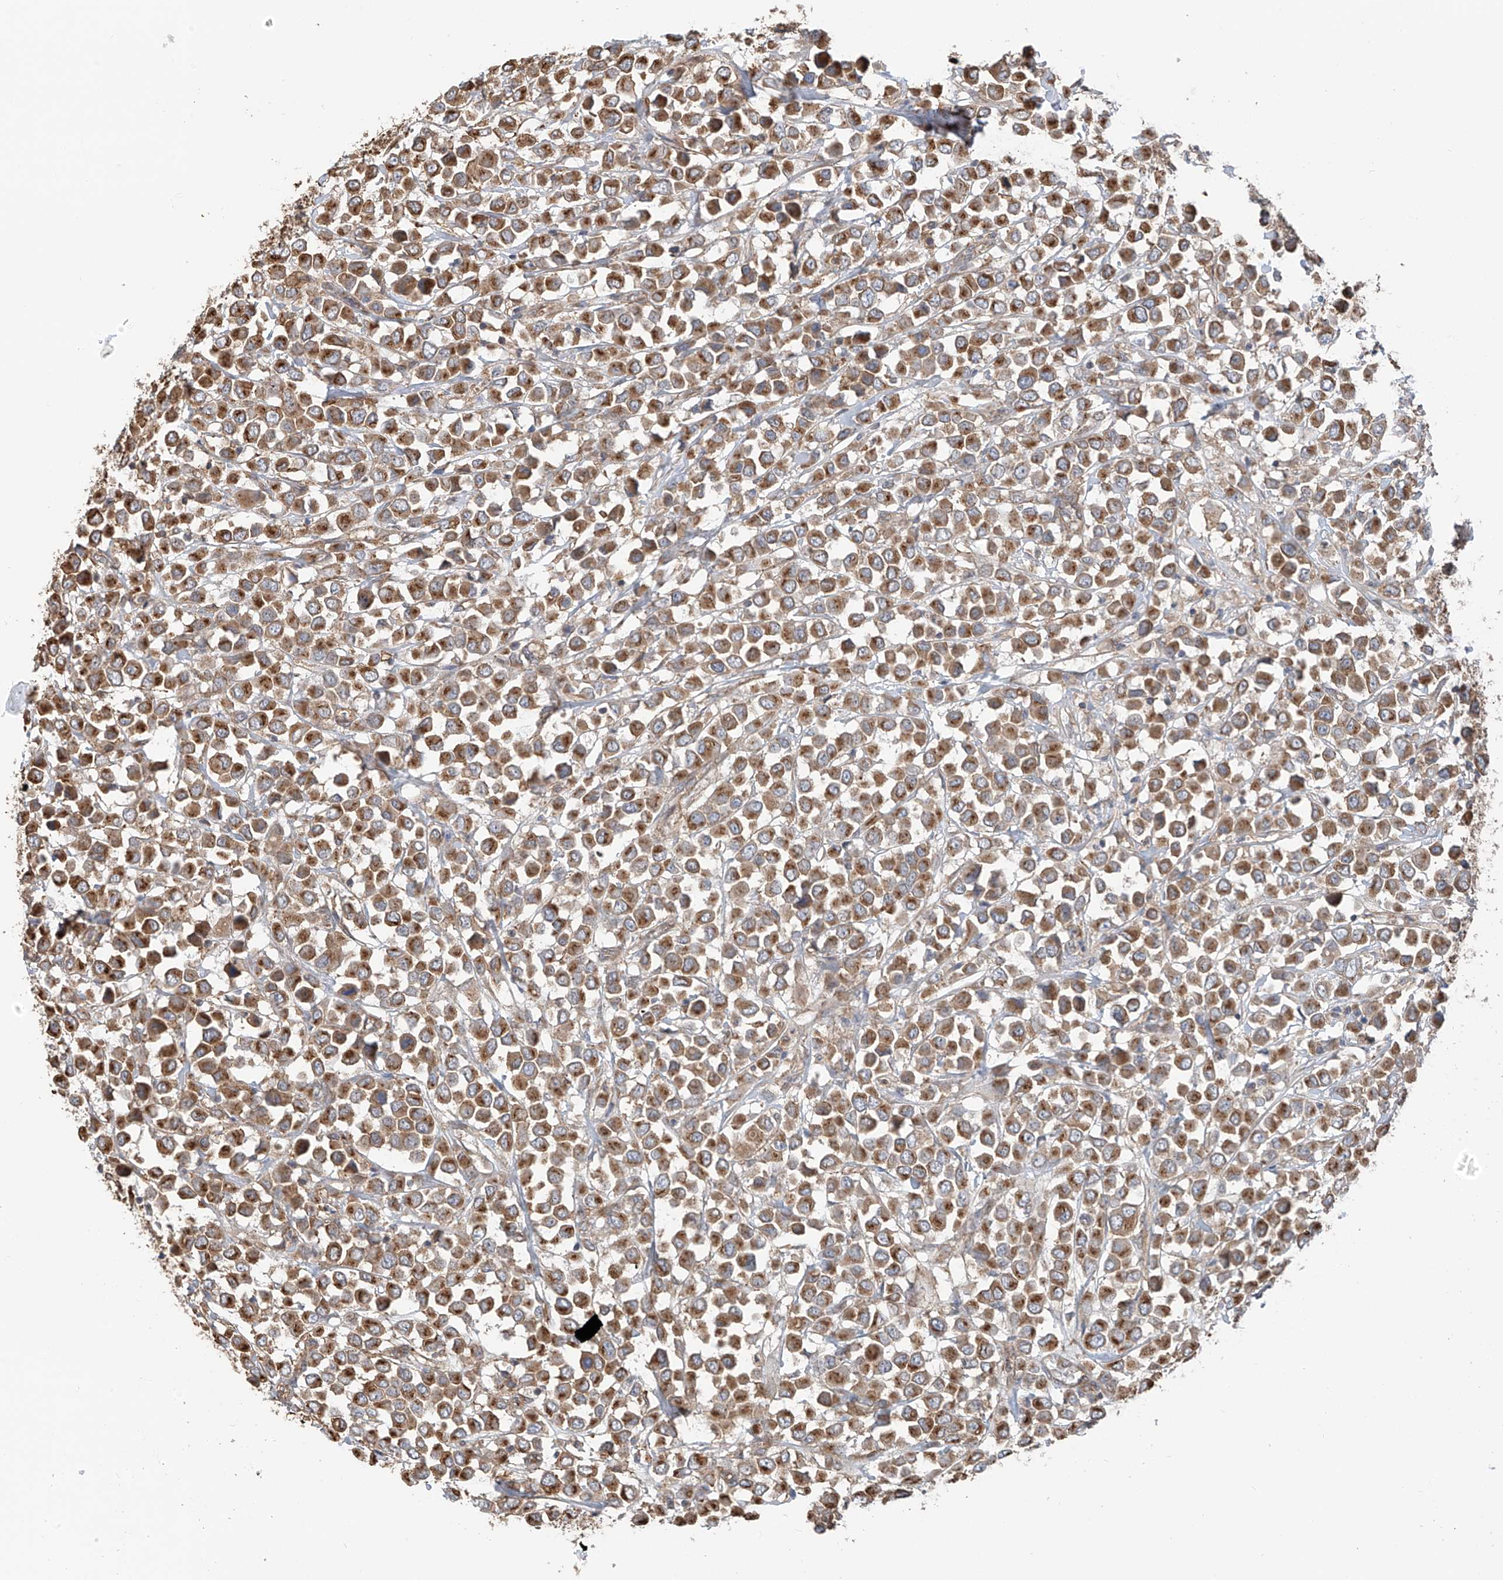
{"staining": {"intensity": "moderate", "quantity": ">75%", "location": "cytoplasmic/membranous"}, "tissue": "breast cancer", "cell_type": "Tumor cells", "image_type": "cancer", "snomed": [{"axis": "morphology", "description": "Duct carcinoma"}, {"axis": "topography", "description": "Breast"}], "caption": "Protein expression analysis of human breast cancer reveals moderate cytoplasmic/membranous expression in approximately >75% of tumor cells. The staining is performed using DAB (3,3'-diaminobenzidine) brown chromogen to label protein expression. The nuclei are counter-stained blue using hematoxylin.", "gene": "ZNF189", "patient": {"sex": "female", "age": 61}}